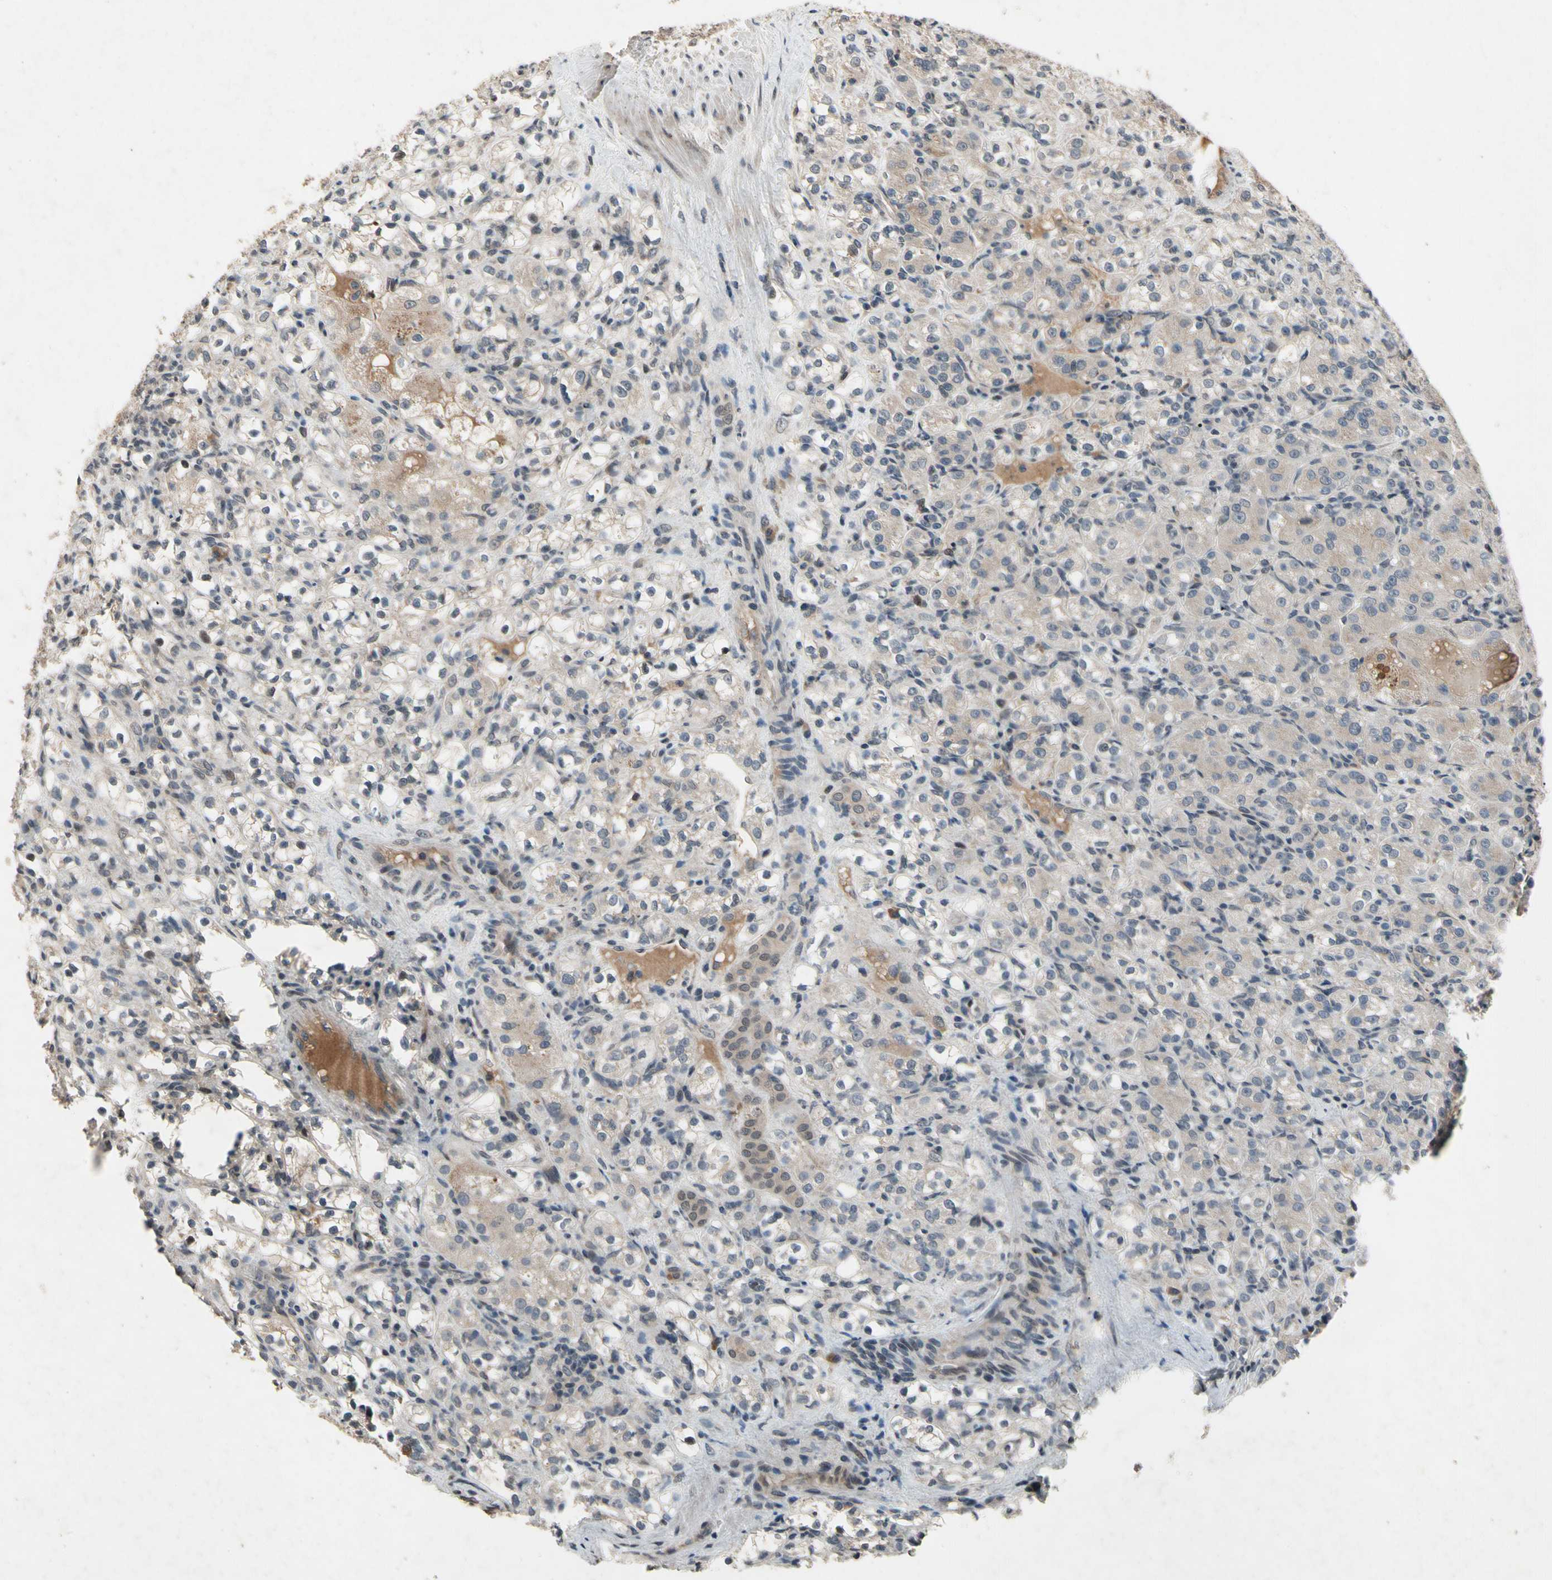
{"staining": {"intensity": "weak", "quantity": "25%-75%", "location": "cytoplasmic/membranous"}, "tissue": "renal cancer", "cell_type": "Tumor cells", "image_type": "cancer", "snomed": [{"axis": "morphology", "description": "Normal tissue, NOS"}, {"axis": "morphology", "description": "Adenocarcinoma, NOS"}, {"axis": "topography", "description": "Kidney"}], "caption": "This histopathology image exhibits renal cancer (adenocarcinoma) stained with immunohistochemistry (IHC) to label a protein in brown. The cytoplasmic/membranous of tumor cells show weak positivity for the protein. Nuclei are counter-stained blue.", "gene": "DPY19L3", "patient": {"sex": "male", "age": 61}}